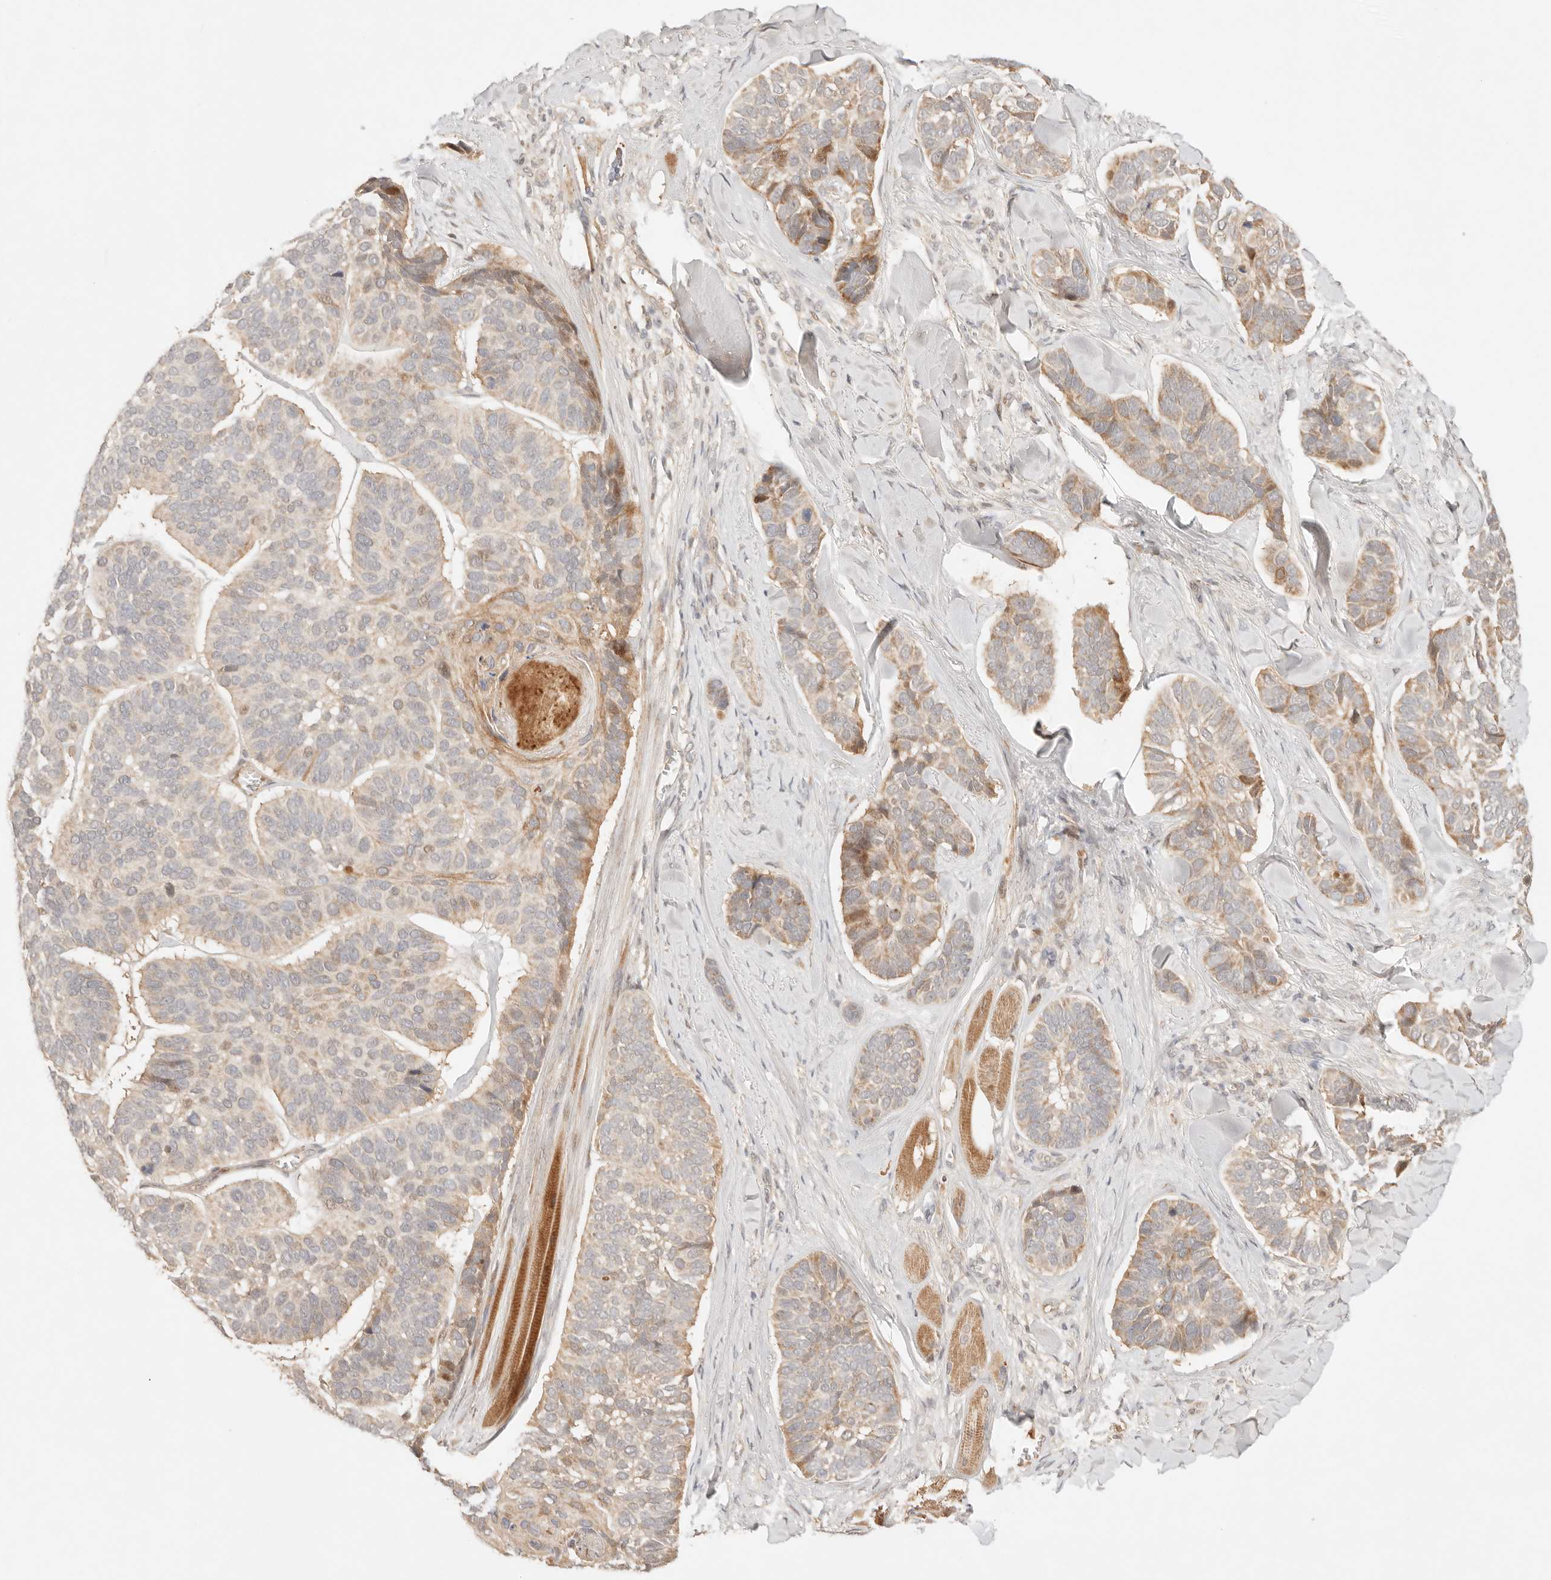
{"staining": {"intensity": "moderate", "quantity": "25%-75%", "location": "cytoplasmic/membranous"}, "tissue": "skin cancer", "cell_type": "Tumor cells", "image_type": "cancer", "snomed": [{"axis": "morphology", "description": "Basal cell carcinoma"}, {"axis": "topography", "description": "Skin"}], "caption": "An IHC image of tumor tissue is shown. Protein staining in brown shows moderate cytoplasmic/membranous positivity in basal cell carcinoma (skin) within tumor cells. The staining was performed using DAB (3,3'-diaminobenzidine), with brown indicating positive protein expression. Nuclei are stained blue with hematoxylin.", "gene": "PHLDA3", "patient": {"sex": "male", "age": 62}}